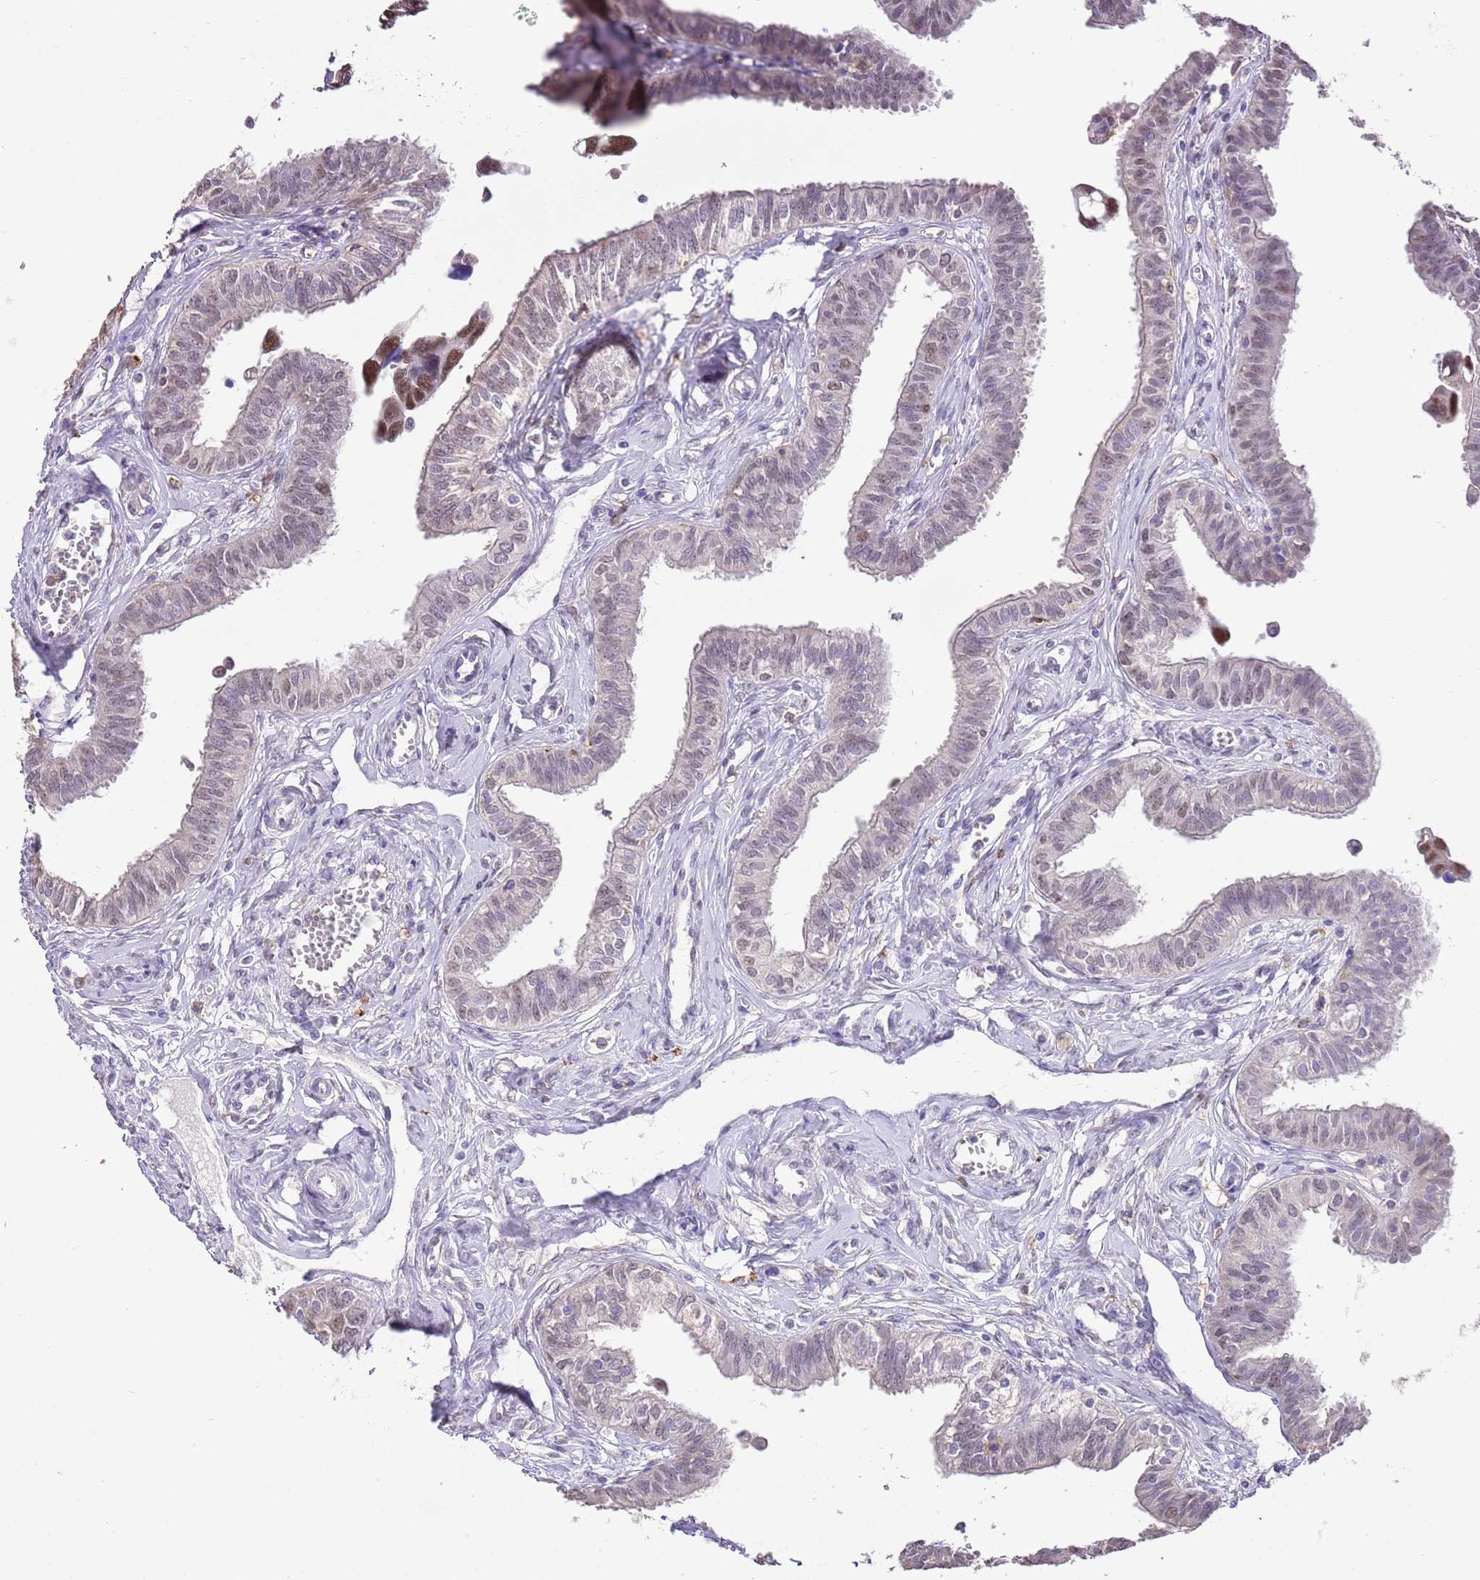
{"staining": {"intensity": "weak", "quantity": "25%-75%", "location": "nuclear"}, "tissue": "fallopian tube", "cell_type": "Glandular cells", "image_type": "normal", "snomed": [{"axis": "morphology", "description": "Normal tissue, NOS"}, {"axis": "morphology", "description": "Carcinoma, NOS"}, {"axis": "topography", "description": "Fallopian tube"}, {"axis": "topography", "description": "Ovary"}], "caption": "This is an image of IHC staining of benign fallopian tube, which shows weak positivity in the nuclear of glandular cells.", "gene": "IZUMO4", "patient": {"sex": "female", "age": 59}}